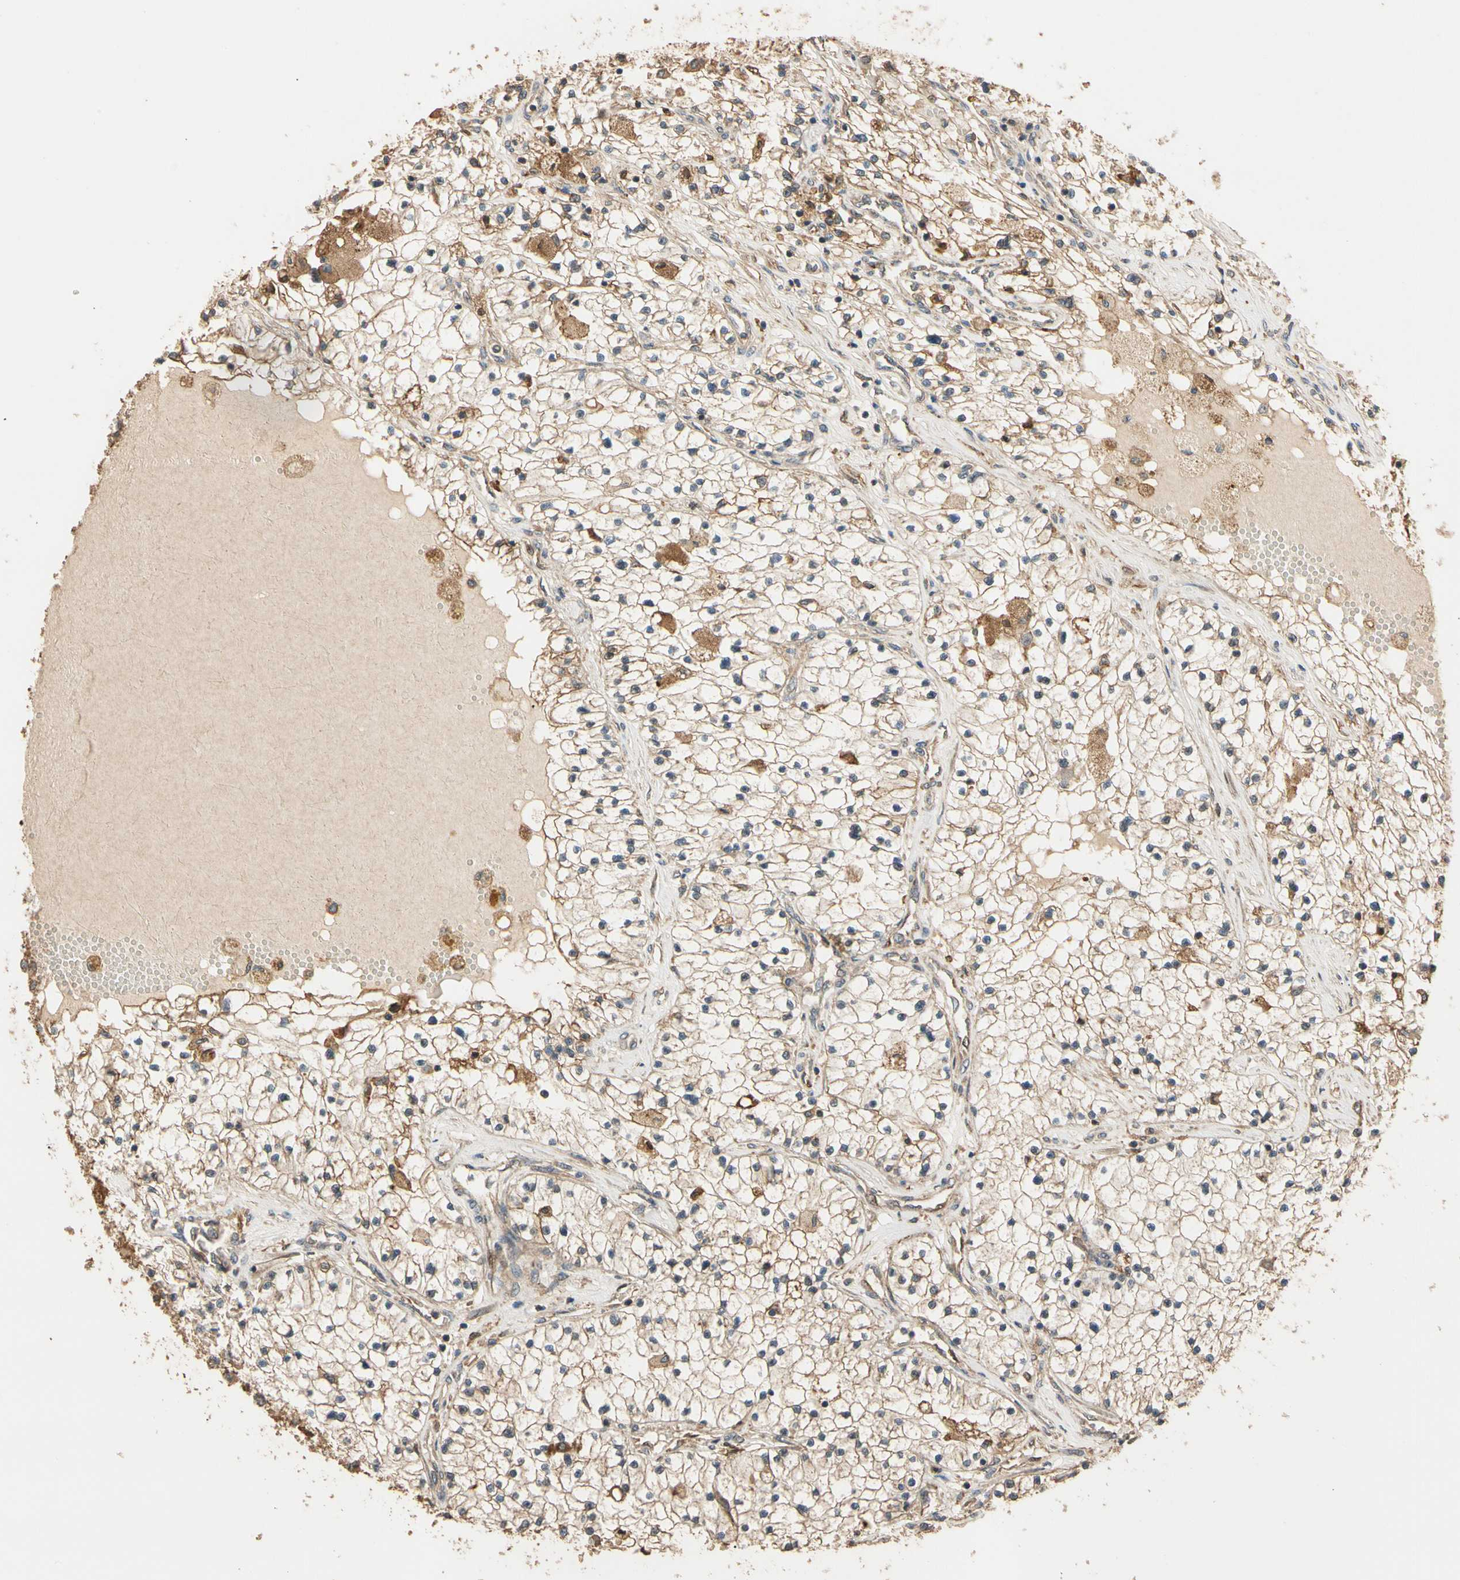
{"staining": {"intensity": "weak", "quantity": ">75%", "location": "cytoplasmic/membranous"}, "tissue": "renal cancer", "cell_type": "Tumor cells", "image_type": "cancer", "snomed": [{"axis": "morphology", "description": "Adenocarcinoma, NOS"}, {"axis": "topography", "description": "Kidney"}], "caption": "Immunohistochemistry (IHC) photomicrograph of neoplastic tissue: human adenocarcinoma (renal) stained using IHC reveals low levels of weak protein expression localized specifically in the cytoplasmic/membranous of tumor cells, appearing as a cytoplasmic/membranous brown color.", "gene": "MGRN1", "patient": {"sex": "male", "age": 68}}